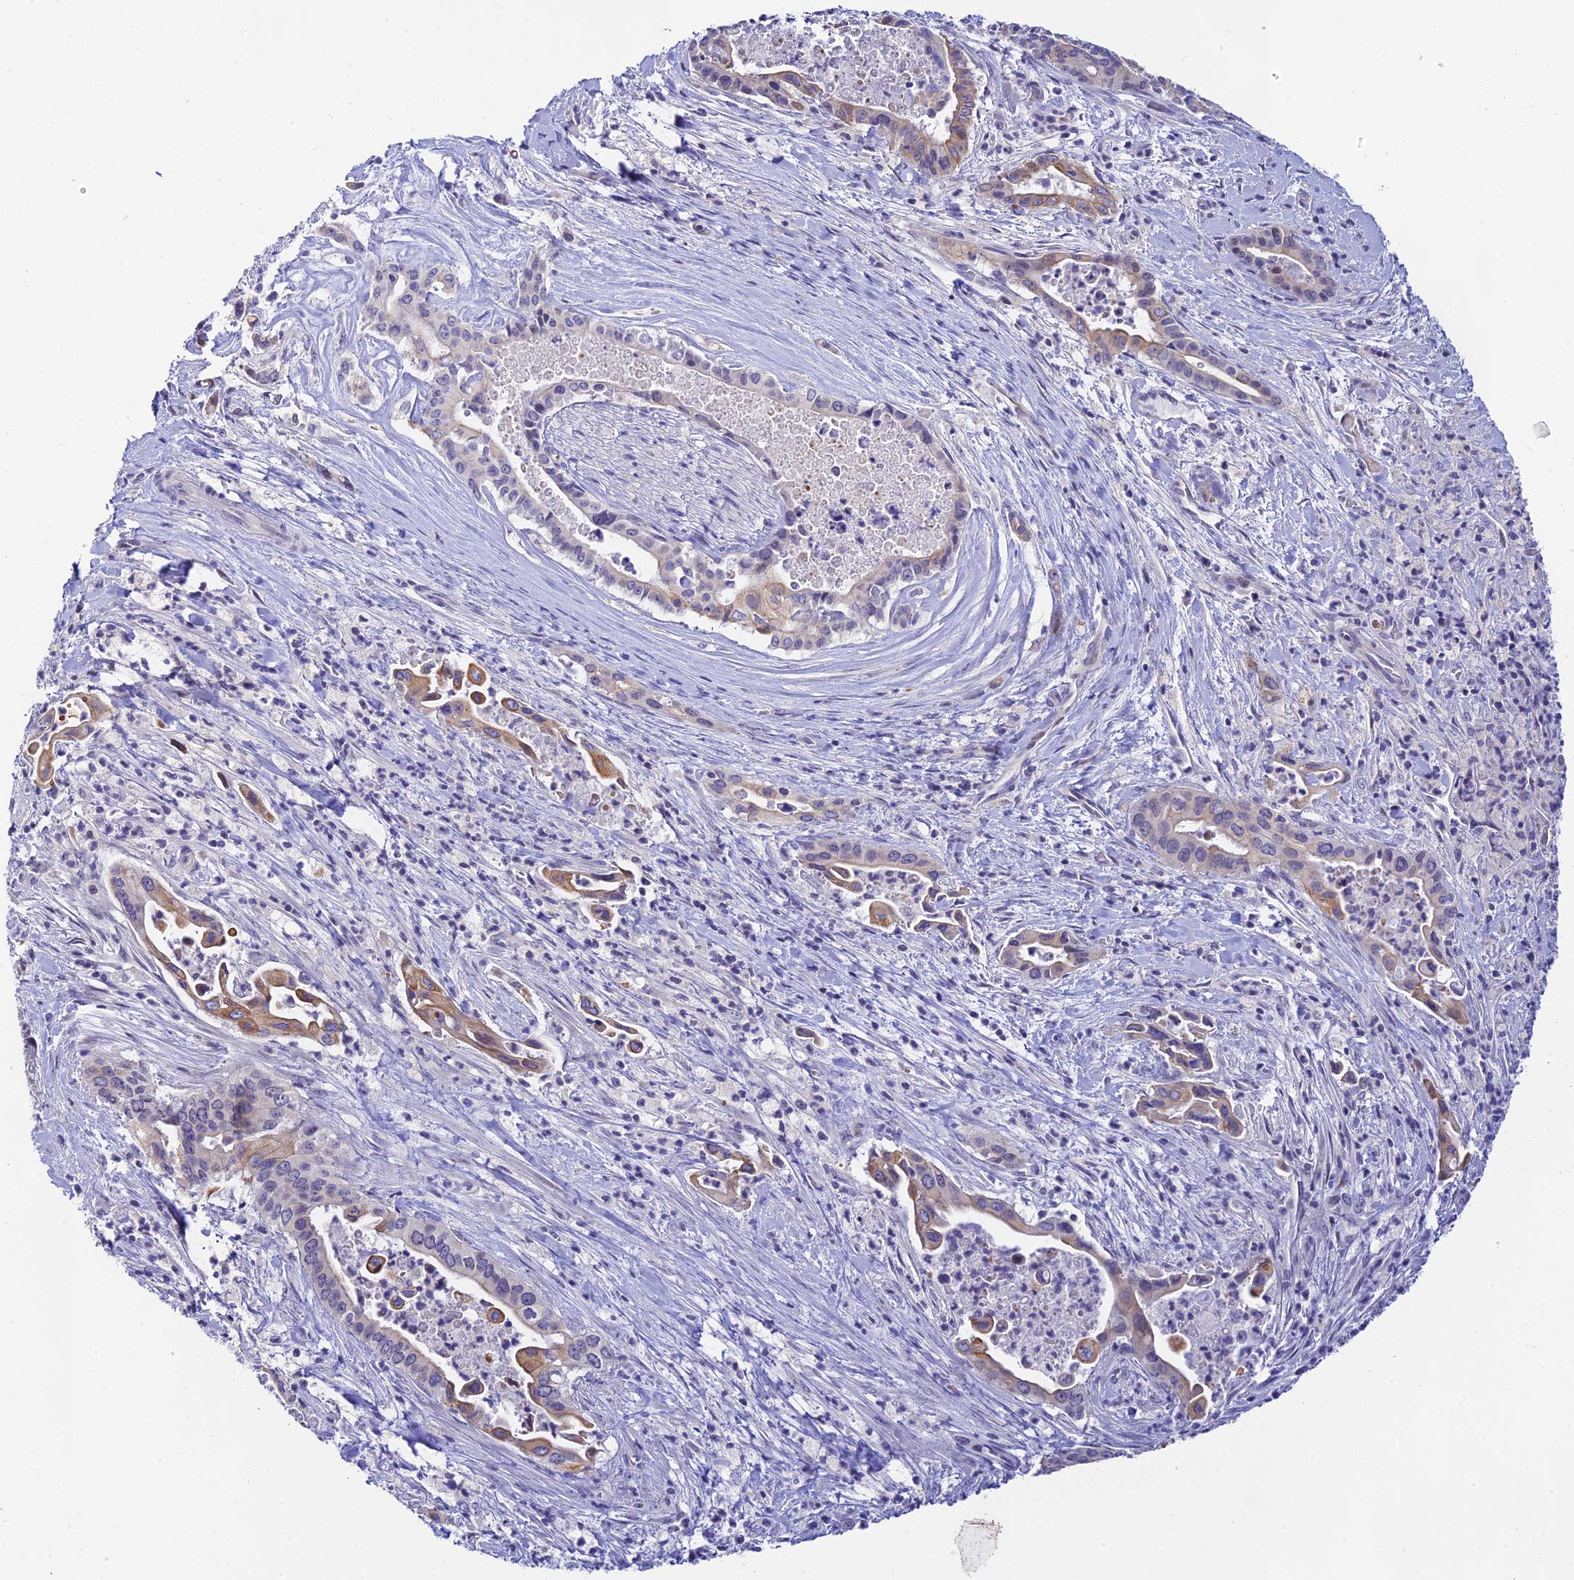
{"staining": {"intensity": "moderate", "quantity": "<25%", "location": "cytoplasmic/membranous"}, "tissue": "pancreatic cancer", "cell_type": "Tumor cells", "image_type": "cancer", "snomed": [{"axis": "morphology", "description": "Adenocarcinoma, NOS"}, {"axis": "topography", "description": "Pancreas"}], "caption": "Immunohistochemistry (IHC) histopathology image of neoplastic tissue: pancreatic cancer stained using immunohistochemistry reveals low levels of moderate protein expression localized specifically in the cytoplasmic/membranous of tumor cells, appearing as a cytoplasmic/membranous brown color.", "gene": "RASGEF1B", "patient": {"sex": "female", "age": 77}}